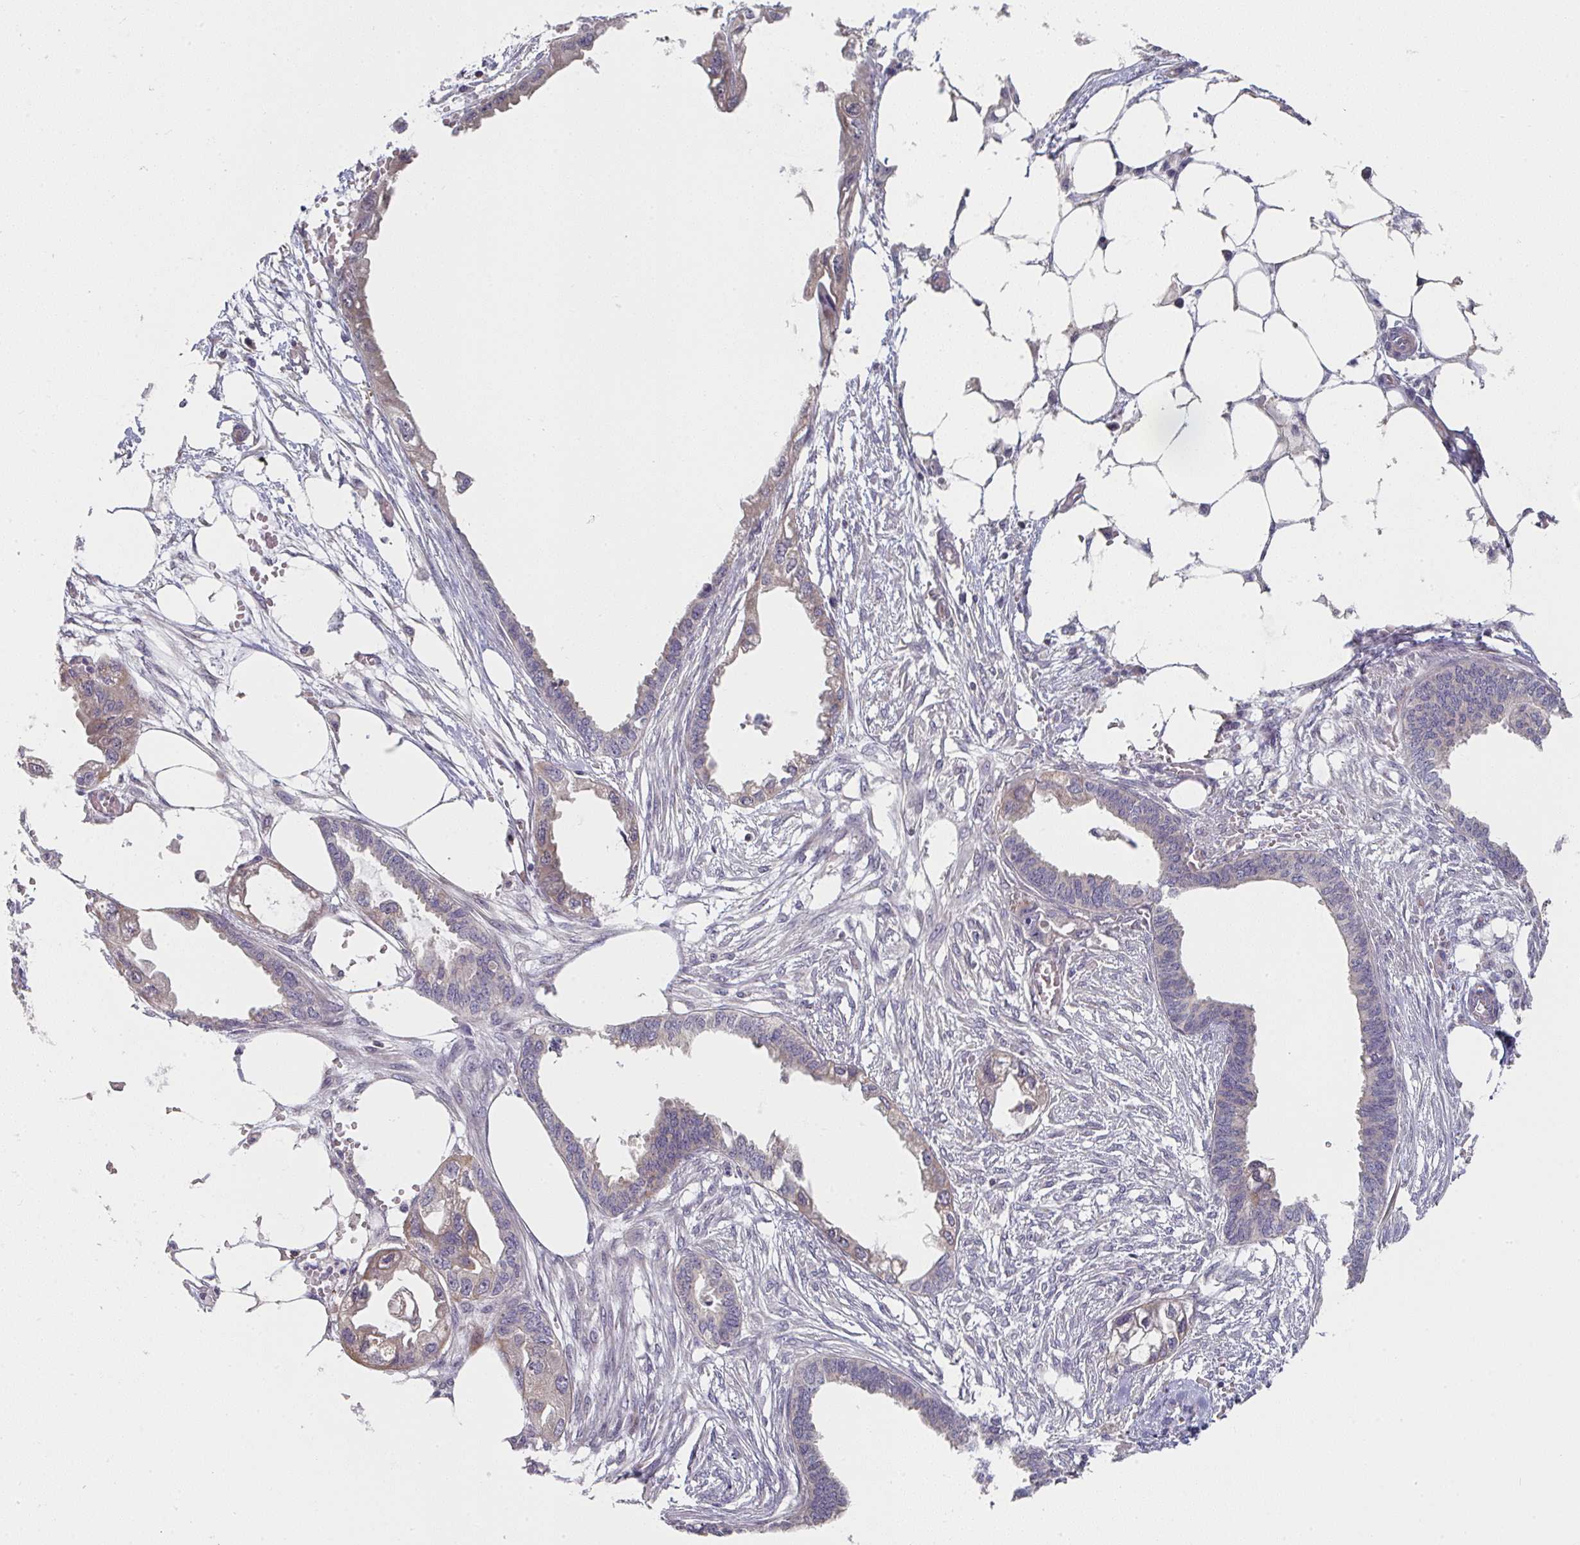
{"staining": {"intensity": "weak", "quantity": "<25%", "location": "cytoplasmic/membranous"}, "tissue": "endometrial cancer", "cell_type": "Tumor cells", "image_type": "cancer", "snomed": [{"axis": "morphology", "description": "Adenocarcinoma, NOS"}, {"axis": "morphology", "description": "Adenocarcinoma, metastatic, NOS"}, {"axis": "topography", "description": "Adipose tissue"}, {"axis": "topography", "description": "Endometrium"}], "caption": "Metastatic adenocarcinoma (endometrial) was stained to show a protein in brown. There is no significant positivity in tumor cells.", "gene": "RANGRF", "patient": {"sex": "female", "age": 67}}